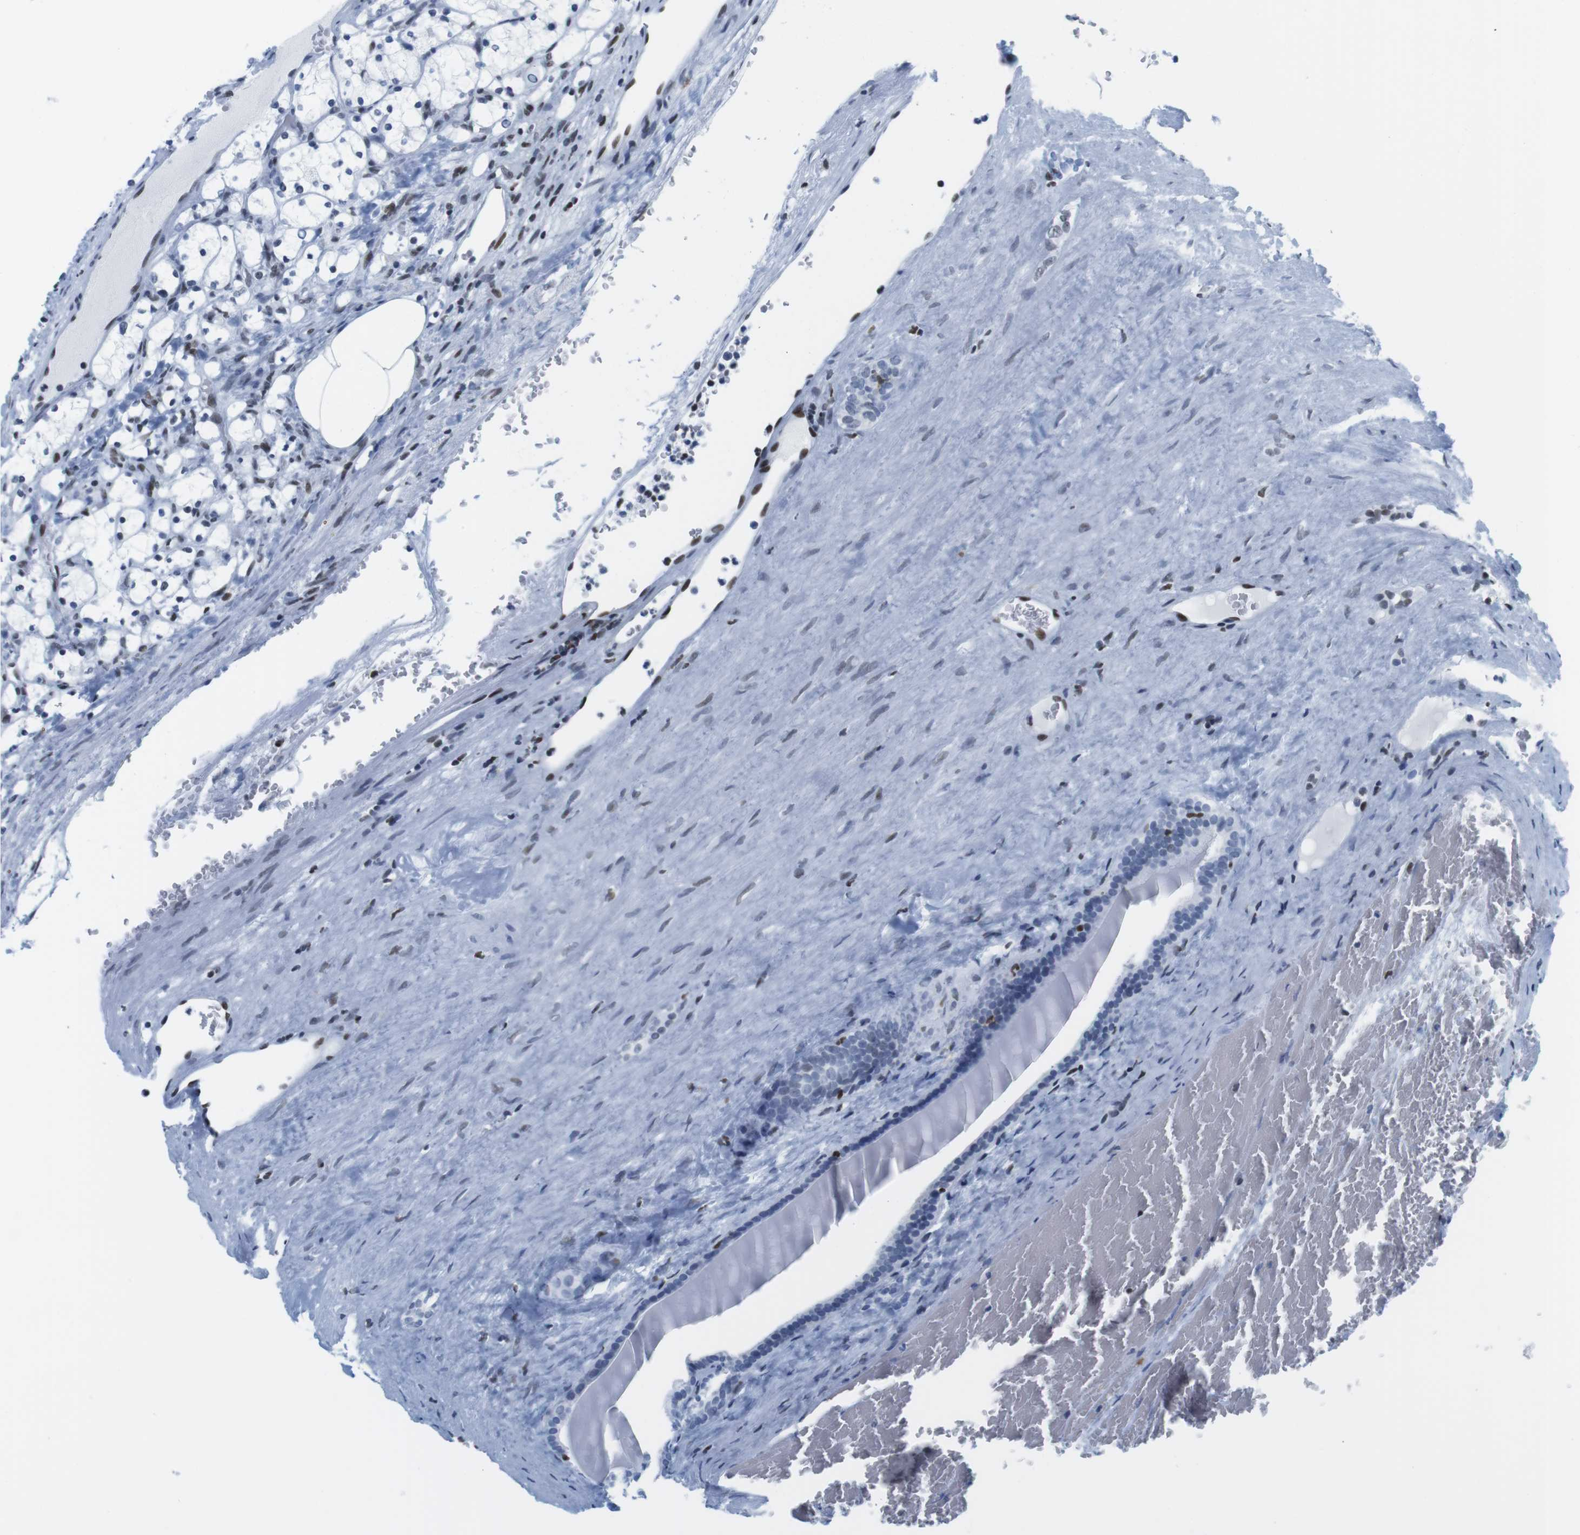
{"staining": {"intensity": "negative", "quantity": "none", "location": "none"}, "tissue": "renal cancer", "cell_type": "Tumor cells", "image_type": "cancer", "snomed": [{"axis": "morphology", "description": "Adenocarcinoma, NOS"}, {"axis": "topography", "description": "Kidney"}], "caption": "Tumor cells show no significant protein positivity in adenocarcinoma (renal).", "gene": "IFI16", "patient": {"sex": "female", "age": 69}}